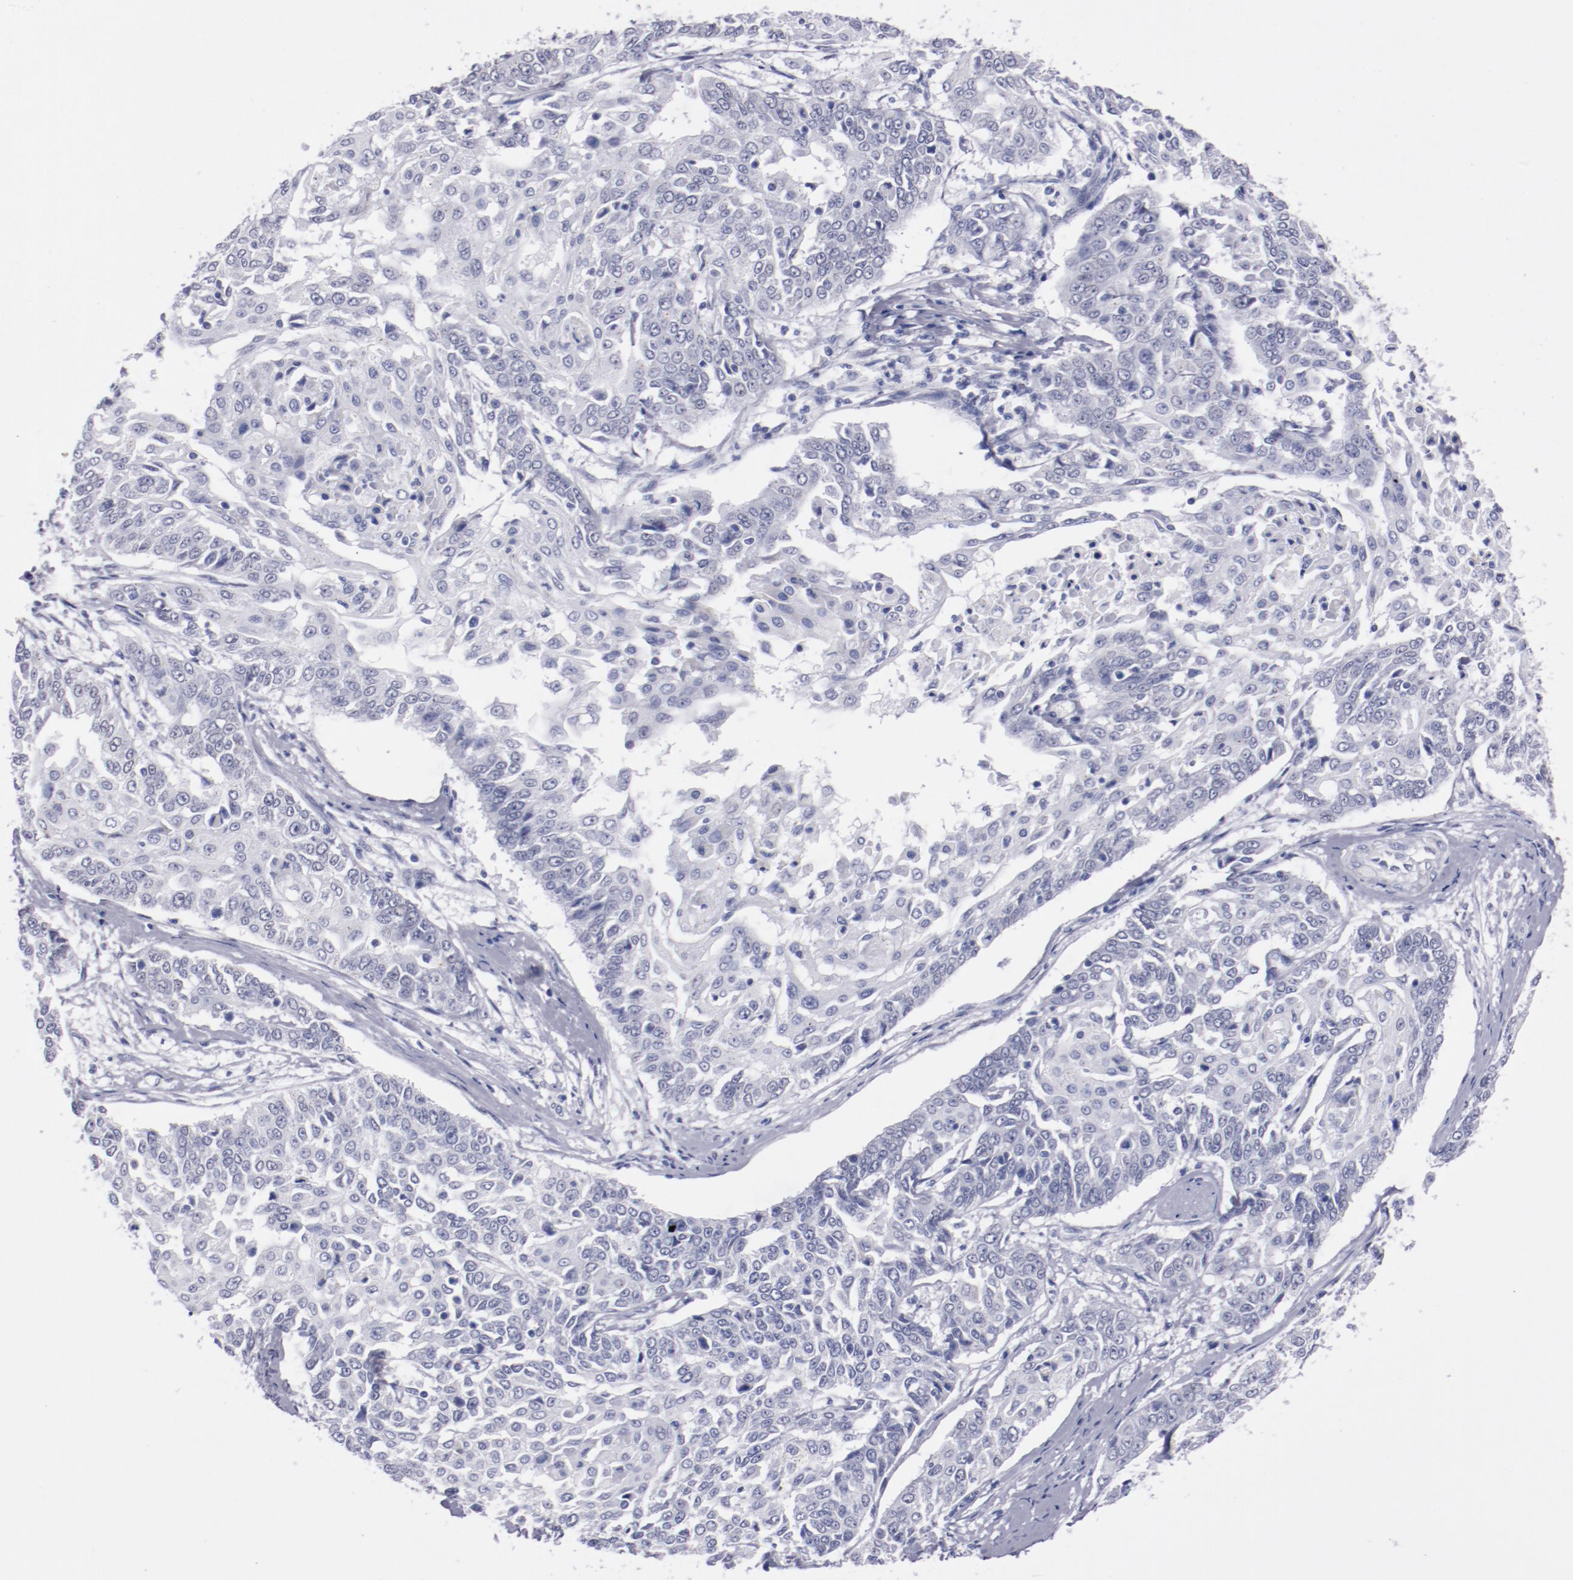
{"staining": {"intensity": "negative", "quantity": "none", "location": "none"}, "tissue": "cervical cancer", "cell_type": "Tumor cells", "image_type": "cancer", "snomed": [{"axis": "morphology", "description": "Squamous cell carcinoma, NOS"}, {"axis": "topography", "description": "Cervix"}], "caption": "Immunohistochemical staining of cervical cancer displays no significant positivity in tumor cells. (Stains: DAB IHC with hematoxylin counter stain, Microscopy: brightfield microscopy at high magnification).", "gene": "HNF1B", "patient": {"sex": "female", "age": 64}}